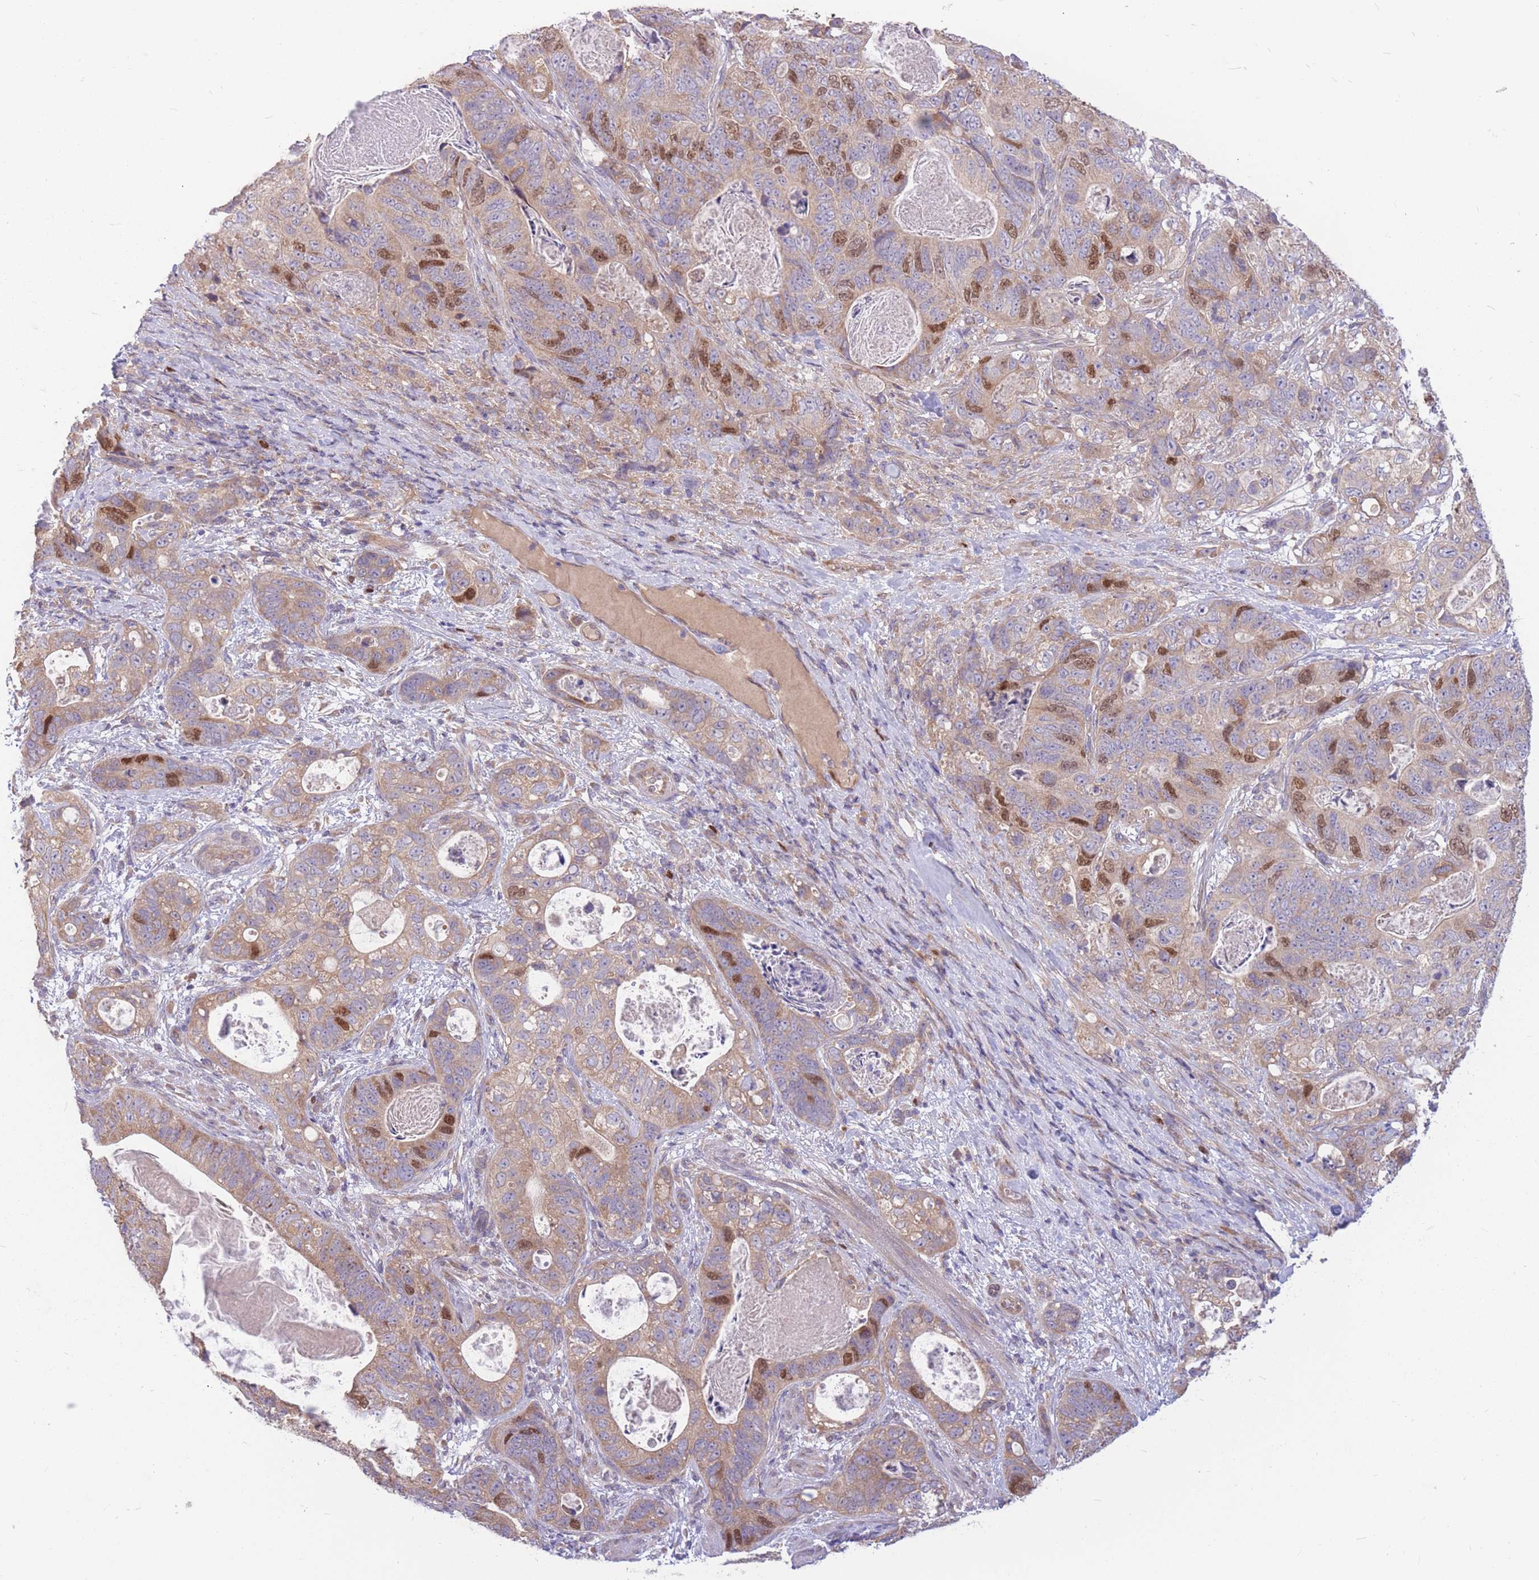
{"staining": {"intensity": "strong", "quantity": "<25%", "location": "nuclear"}, "tissue": "stomach cancer", "cell_type": "Tumor cells", "image_type": "cancer", "snomed": [{"axis": "morphology", "description": "Normal tissue, NOS"}, {"axis": "morphology", "description": "Adenocarcinoma, NOS"}, {"axis": "topography", "description": "Stomach"}], "caption": "Strong nuclear protein positivity is present in approximately <25% of tumor cells in stomach adenocarcinoma.", "gene": "GMNN", "patient": {"sex": "female", "age": 89}}